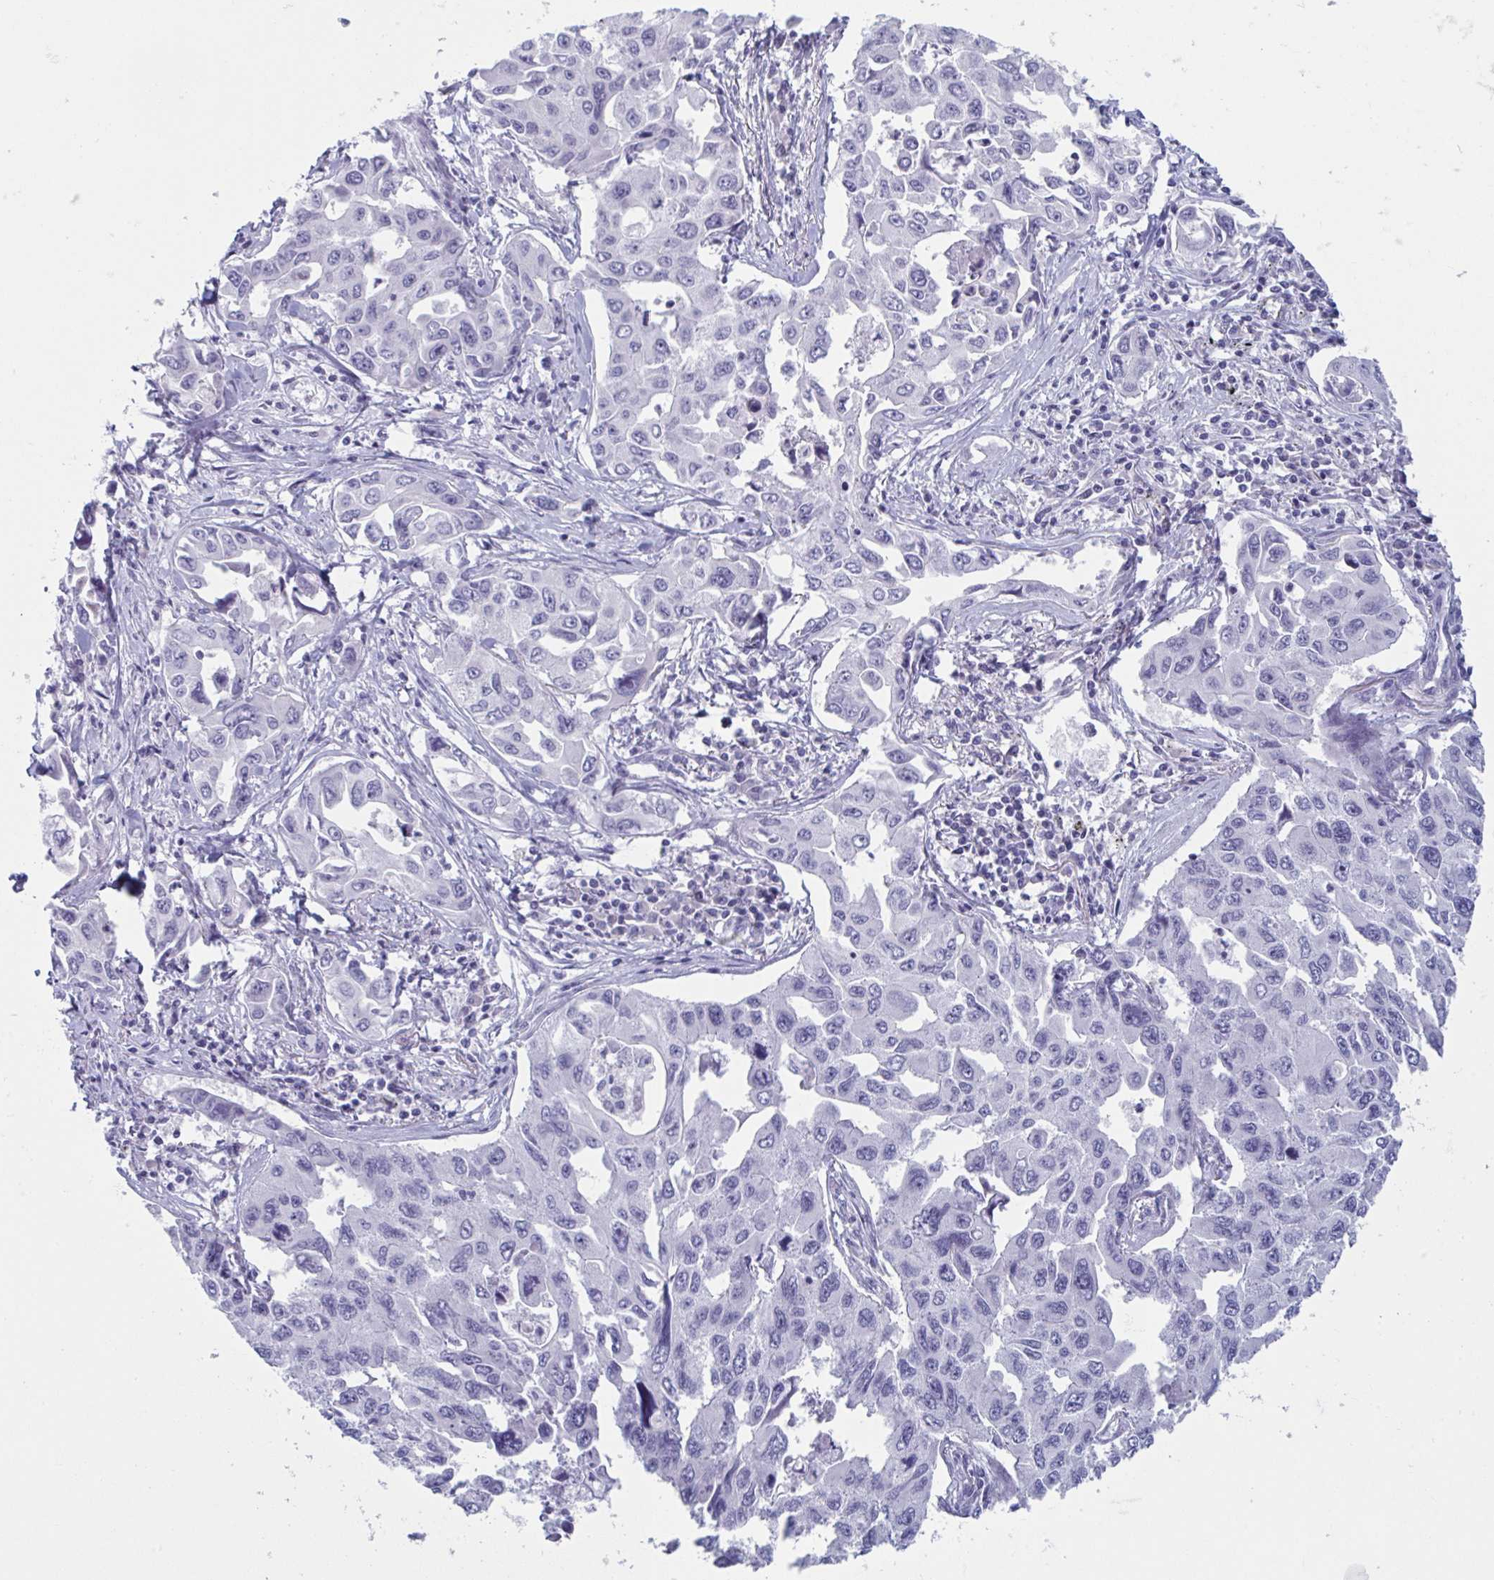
{"staining": {"intensity": "negative", "quantity": "none", "location": "none"}, "tissue": "lung cancer", "cell_type": "Tumor cells", "image_type": "cancer", "snomed": [{"axis": "morphology", "description": "Adenocarcinoma, NOS"}, {"axis": "topography", "description": "Lung"}], "caption": "The IHC photomicrograph has no significant staining in tumor cells of lung adenocarcinoma tissue.", "gene": "HSD11B2", "patient": {"sex": "male", "age": 64}}